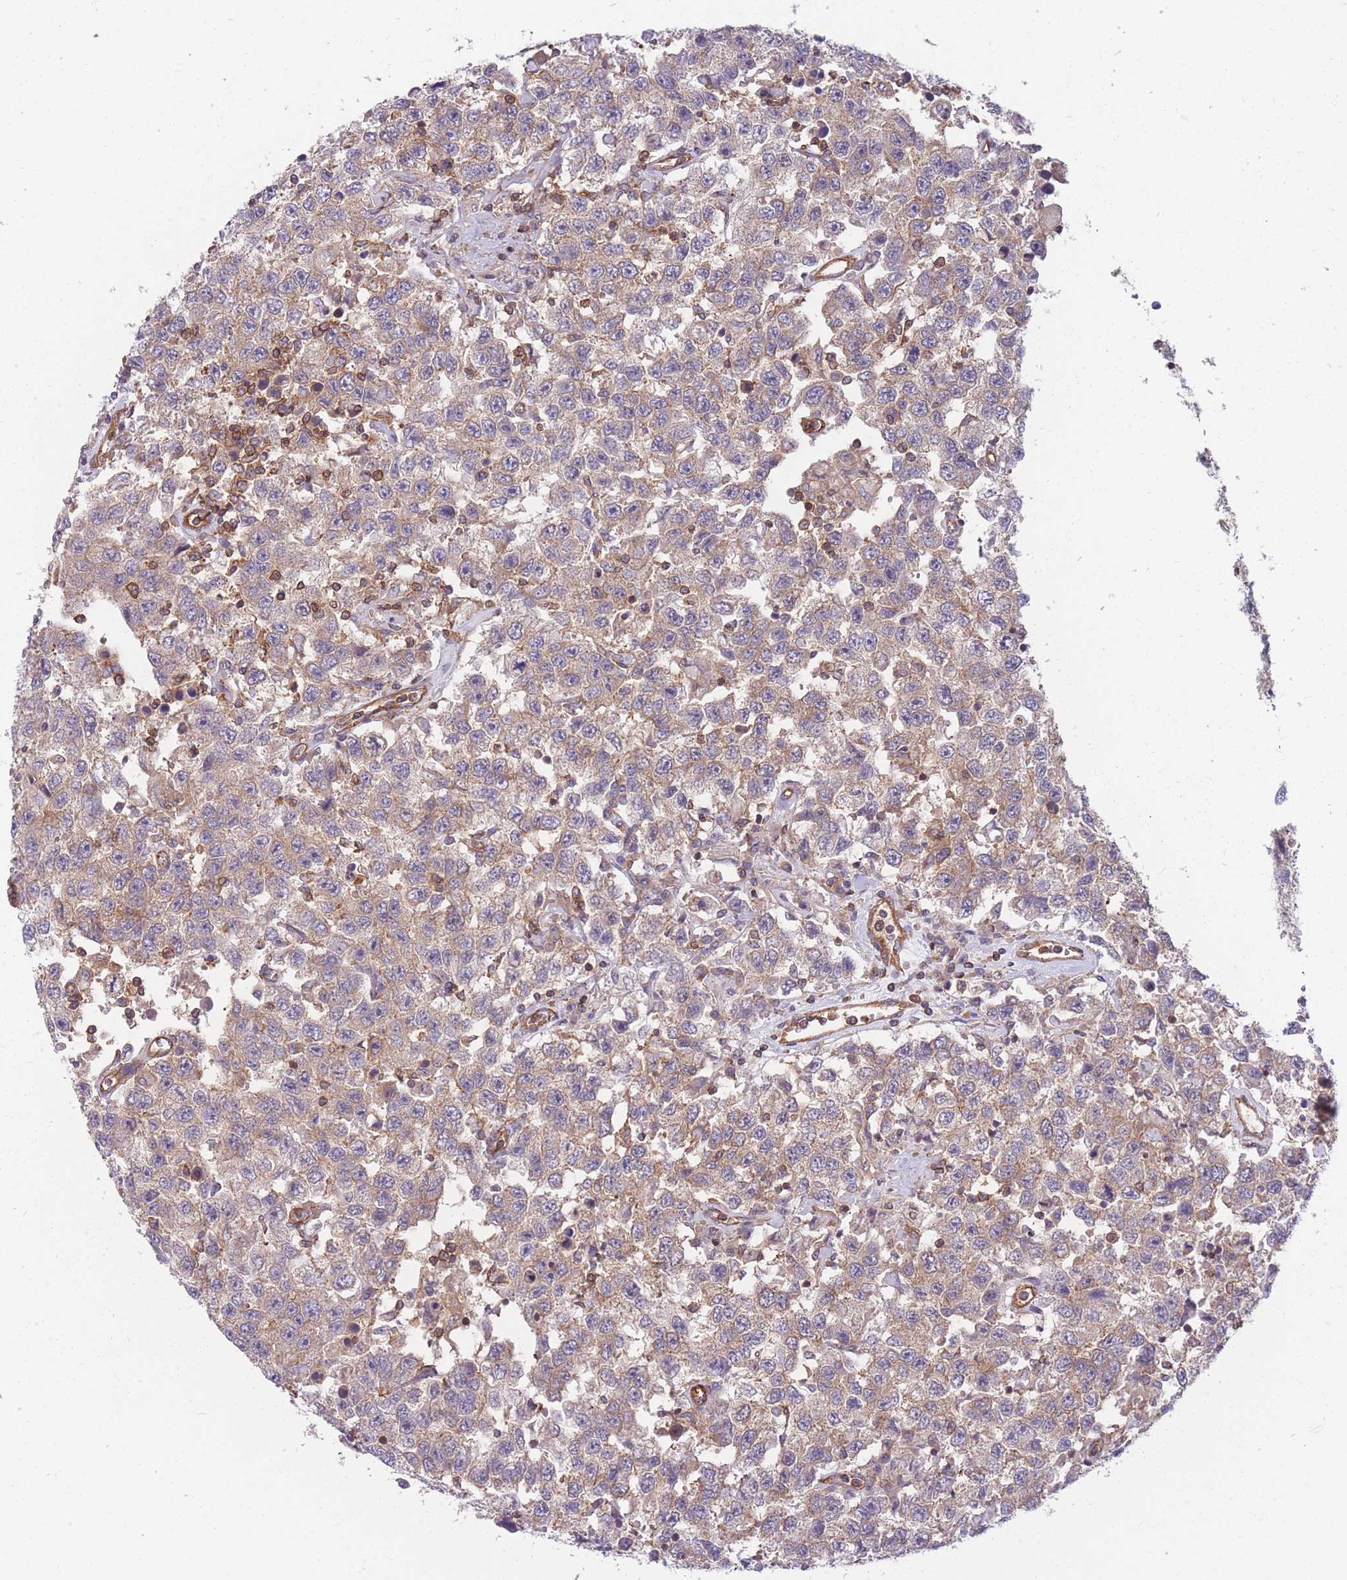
{"staining": {"intensity": "weak", "quantity": "25%-75%", "location": "cytoplasmic/membranous"}, "tissue": "testis cancer", "cell_type": "Tumor cells", "image_type": "cancer", "snomed": [{"axis": "morphology", "description": "Seminoma, NOS"}, {"axis": "topography", "description": "Testis"}], "caption": "Immunohistochemical staining of testis seminoma displays low levels of weak cytoplasmic/membranous expression in about 25%-75% of tumor cells. The protein is stained brown, and the nuclei are stained in blue (DAB IHC with brightfield microscopy, high magnification).", "gene": "GGA1", "patient": {"sex": "male", "age": 41}}